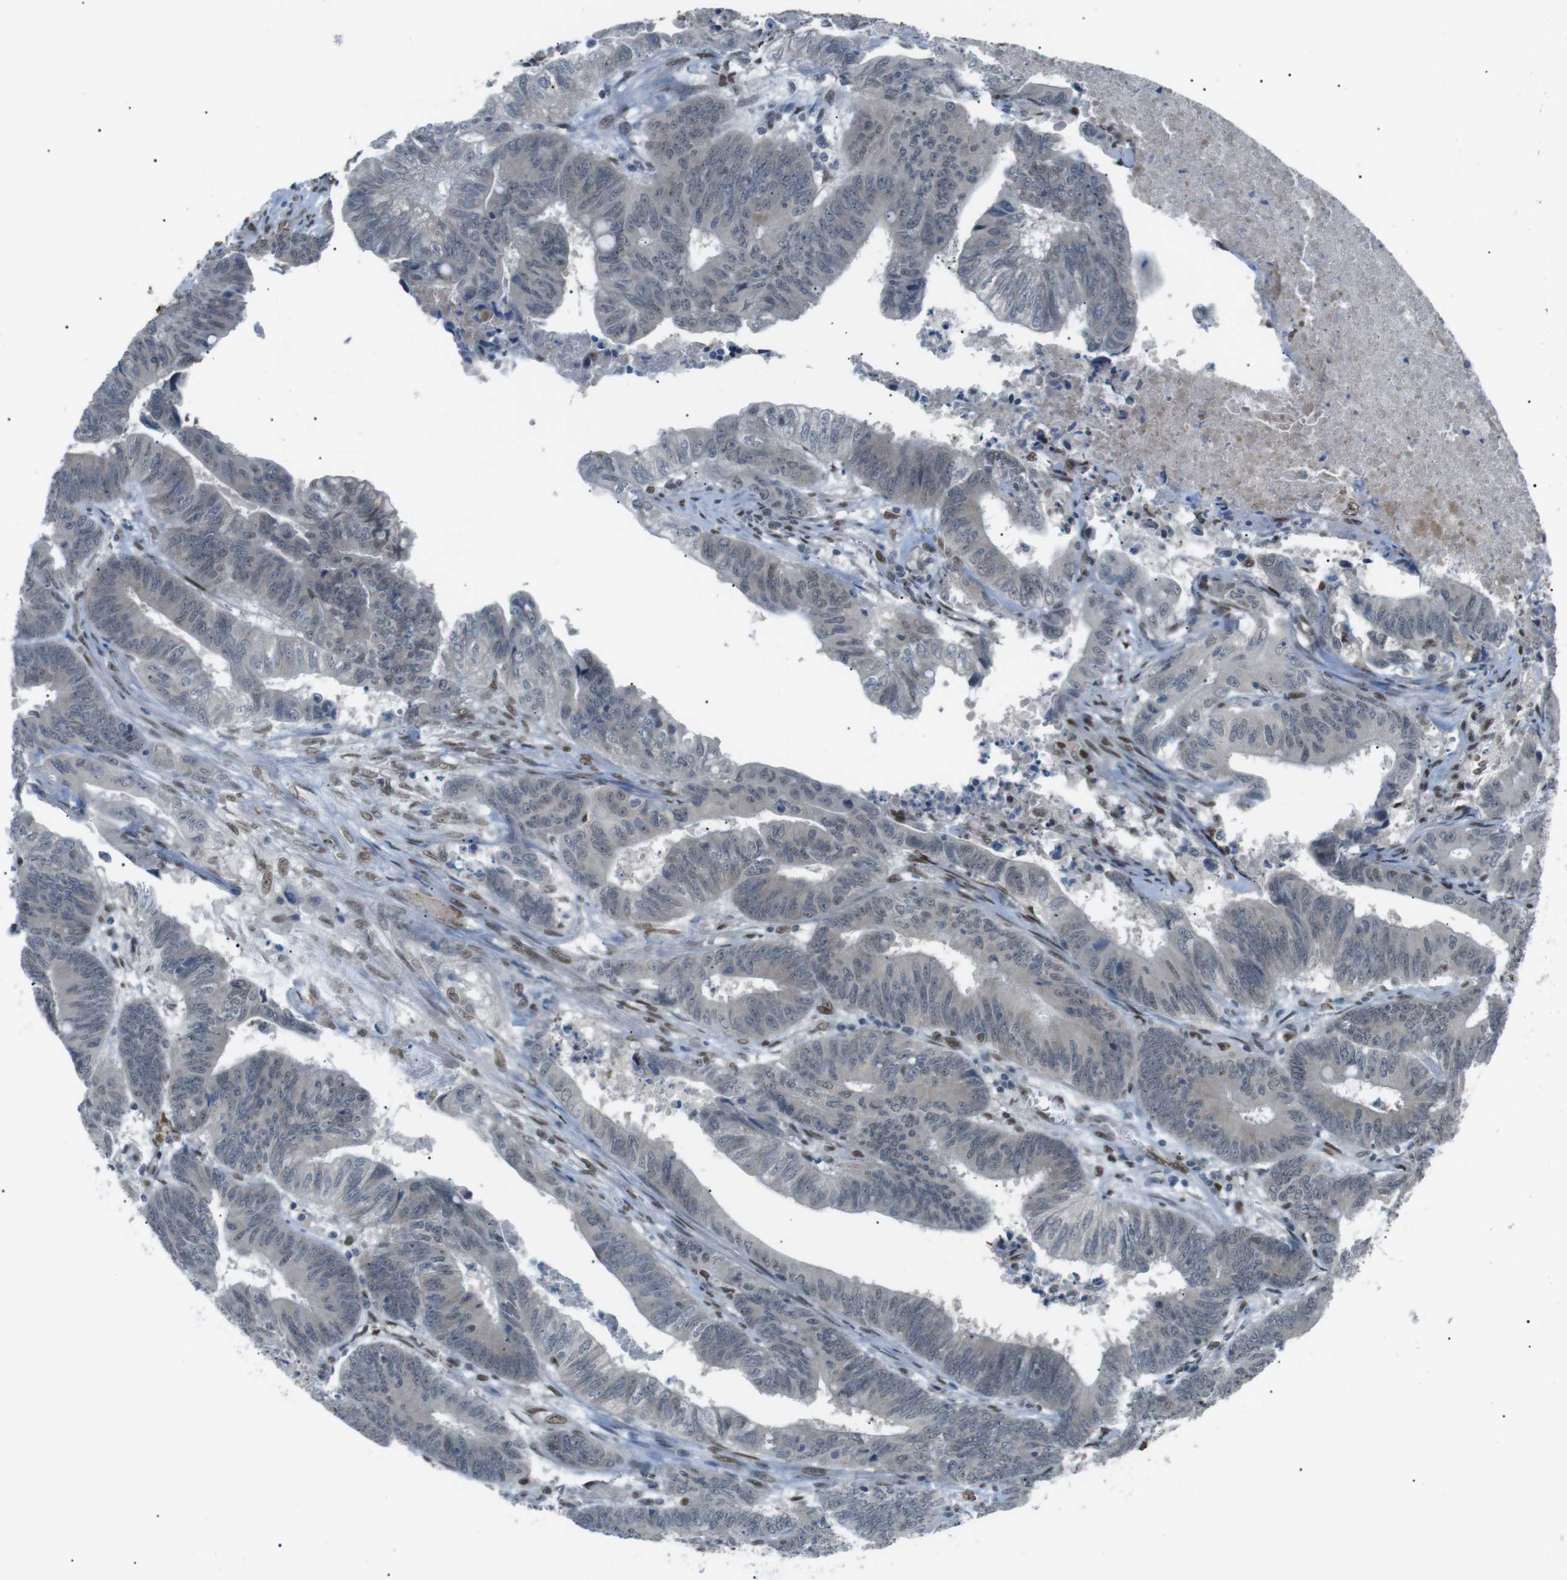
{"staining": {"intensity": "negative", "quantity": "none", "location": "none"}, "tissue": "colorectal cancer", "cell_type": "Tumor cells", "image_type": "cancer", "snomed": [{"axis": "morphology", "description": "Adenocarcinoma, NOS"}, {"axis": "topography", "description": "Colon"}], "caption": "Tumor cells are negative for protein expression in human colorectal cancer (adenocarcinoma).", "gene": "SRPK2", "patient": {"sex": "male", "age": 45}}